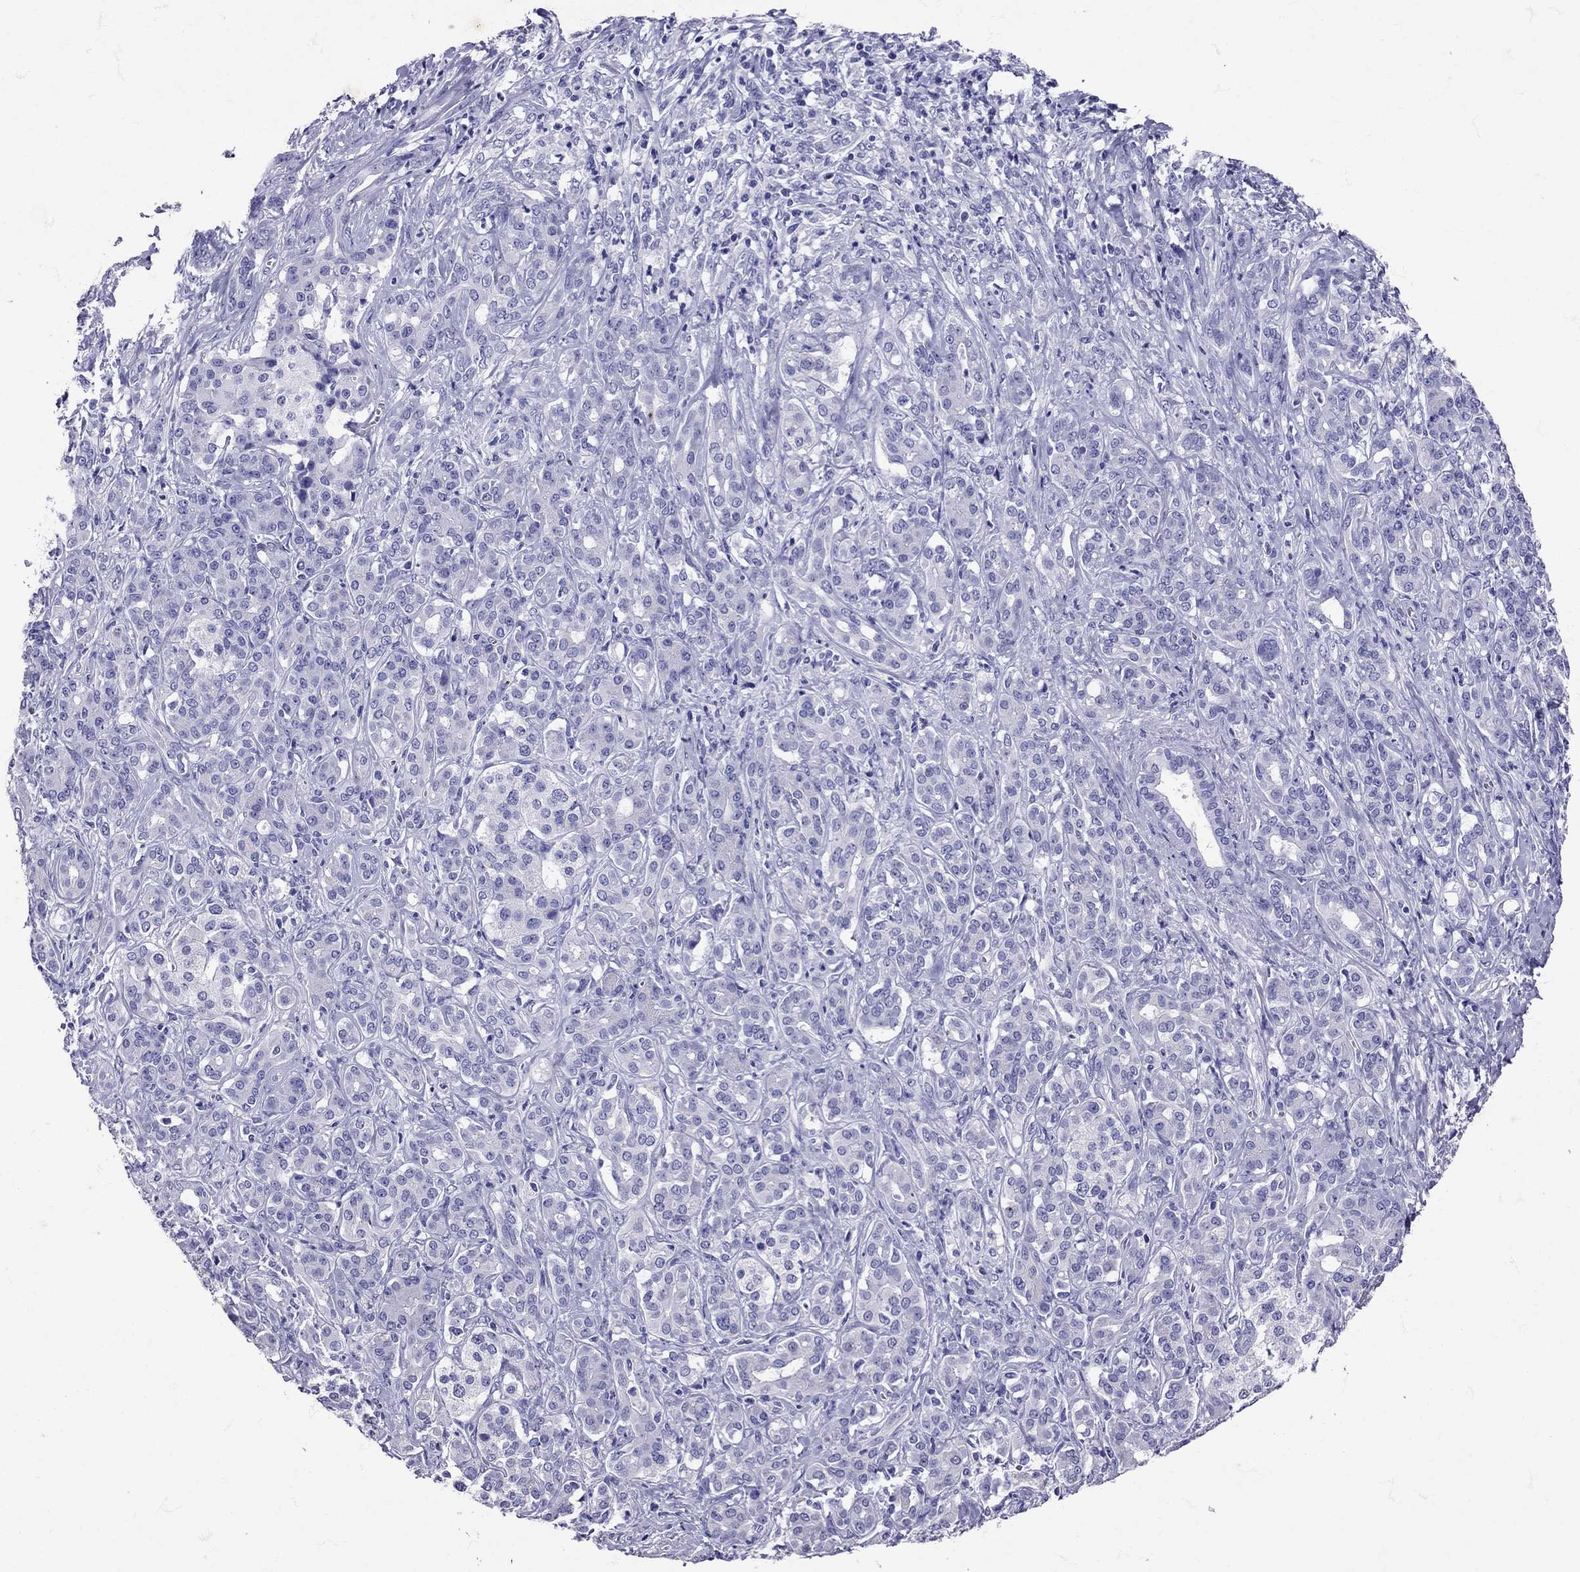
{"staining": {"intensity": "negative", "quantity": "none", "location": "none"}, "tissue": "pancreatic cancer", "cell_type": "Tumor cells", "image_type": "cancer", "snomed": [{"axis": "morphology", "description": "Normal tissue, NOS"}, {"axis": "morphology", "description": "Inflammation, NOS"}, {"axis": "morphology", "description": "Adenocarcinoma, NOS"}, {"axis": "topography", "description": "Pancreas"}], "caption": "IHC histopathology image of neoplastic tissue: human pancreatic cancer (adenocarcinoma) stained with DAB (3,3'-diaminobenzidine) reveals no significant protein staining in tumor cells.", "gene": "AVP", "patient": {"sex": "male", "age": 57}}